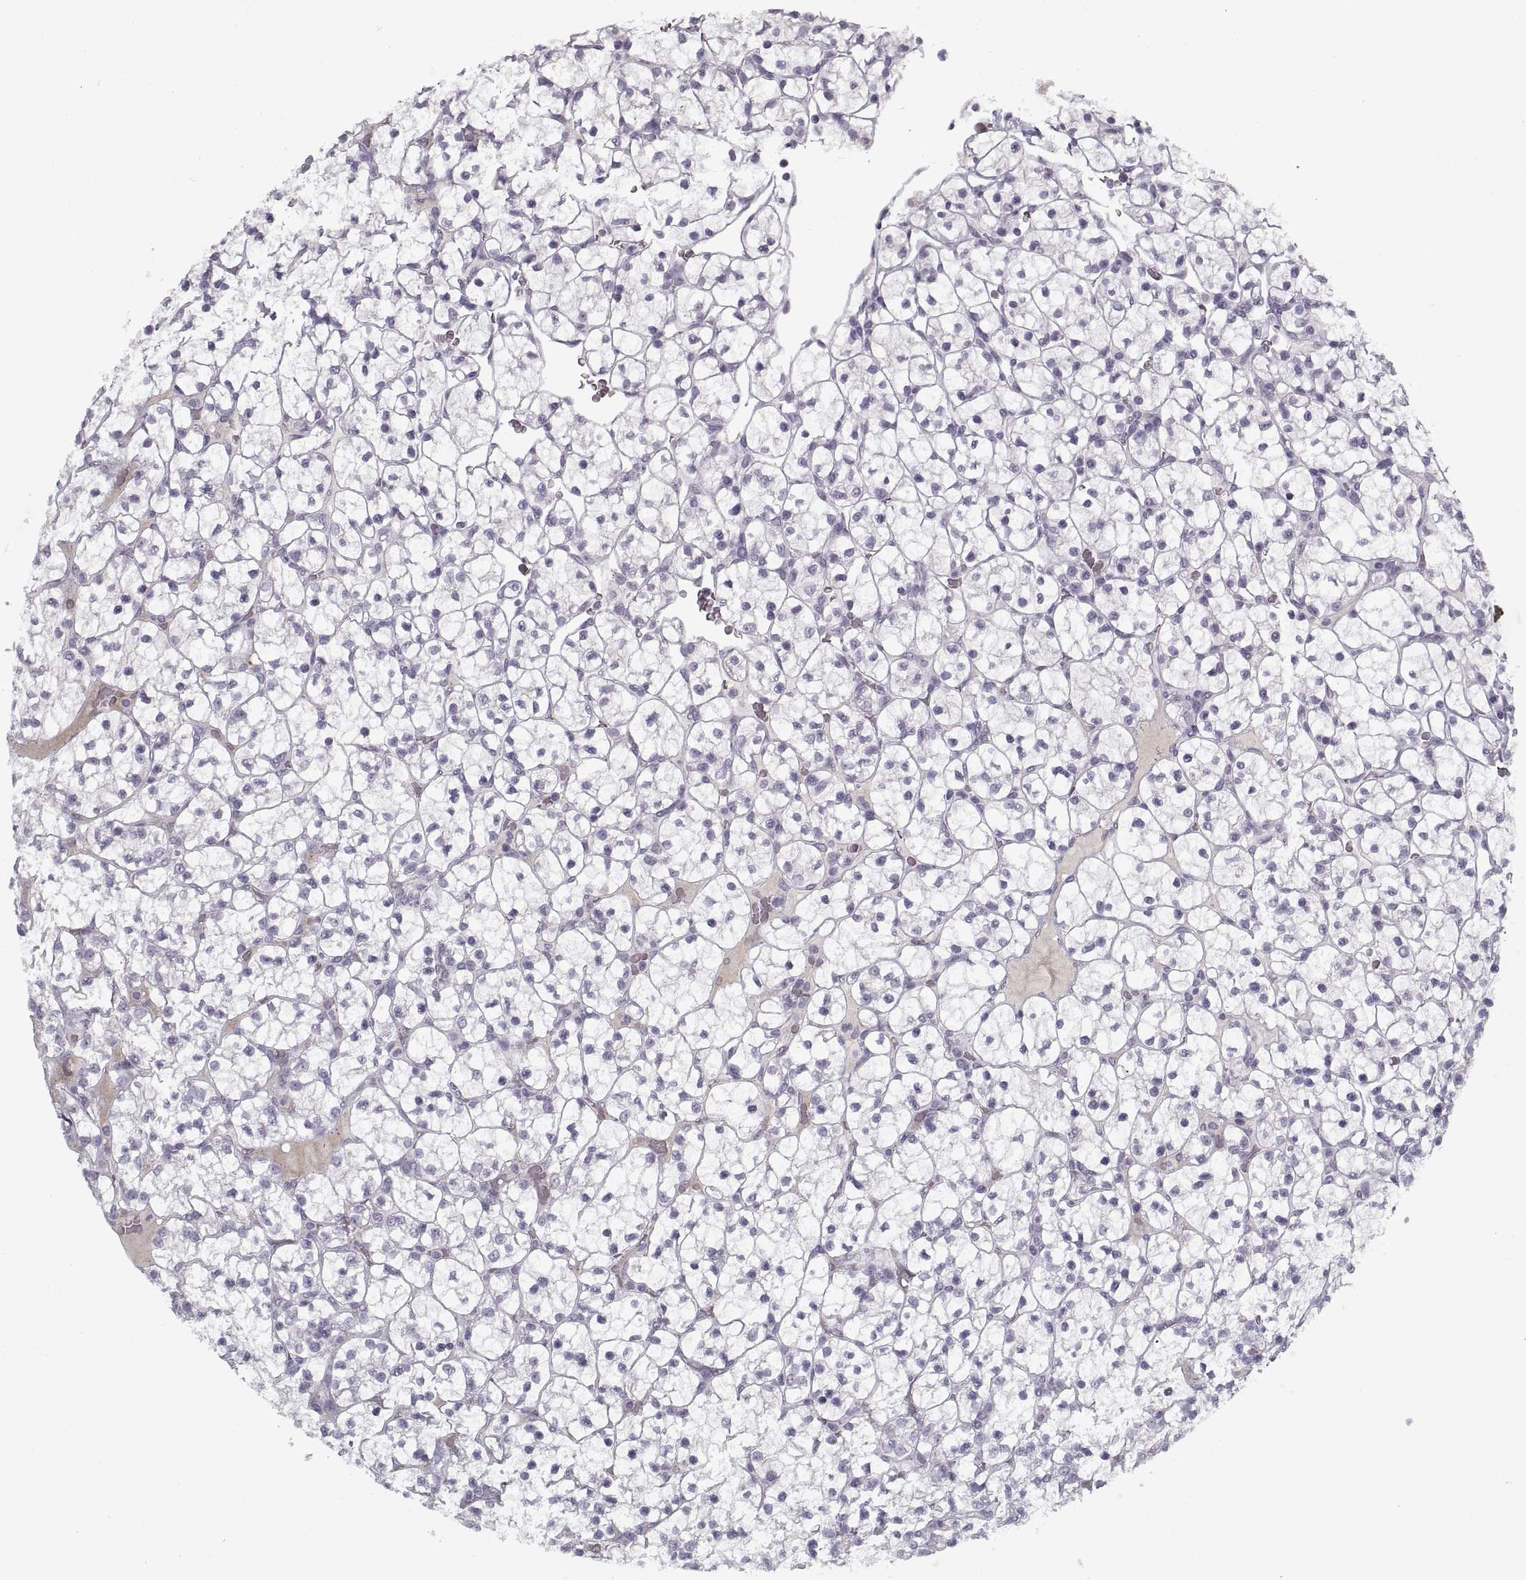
{"staining": {"intensity": "negative", "quantity": "none", "location": "none"}, "tissue": "renal cancer", "cell_type": "Tumor cells", "image_type": "cancer", "snomed": [{"axis": "morphology", "description": "Adenocarcinoma, NOS"}, {"axis": "topography", "description": "Kidney"}], "caption": "Immunohistochemical staining of adenocarcinoma (renal) reveals no significant expression in tumor cells.", "gene": "GAD2", "patient": {"sex": "female", "age": 89}}